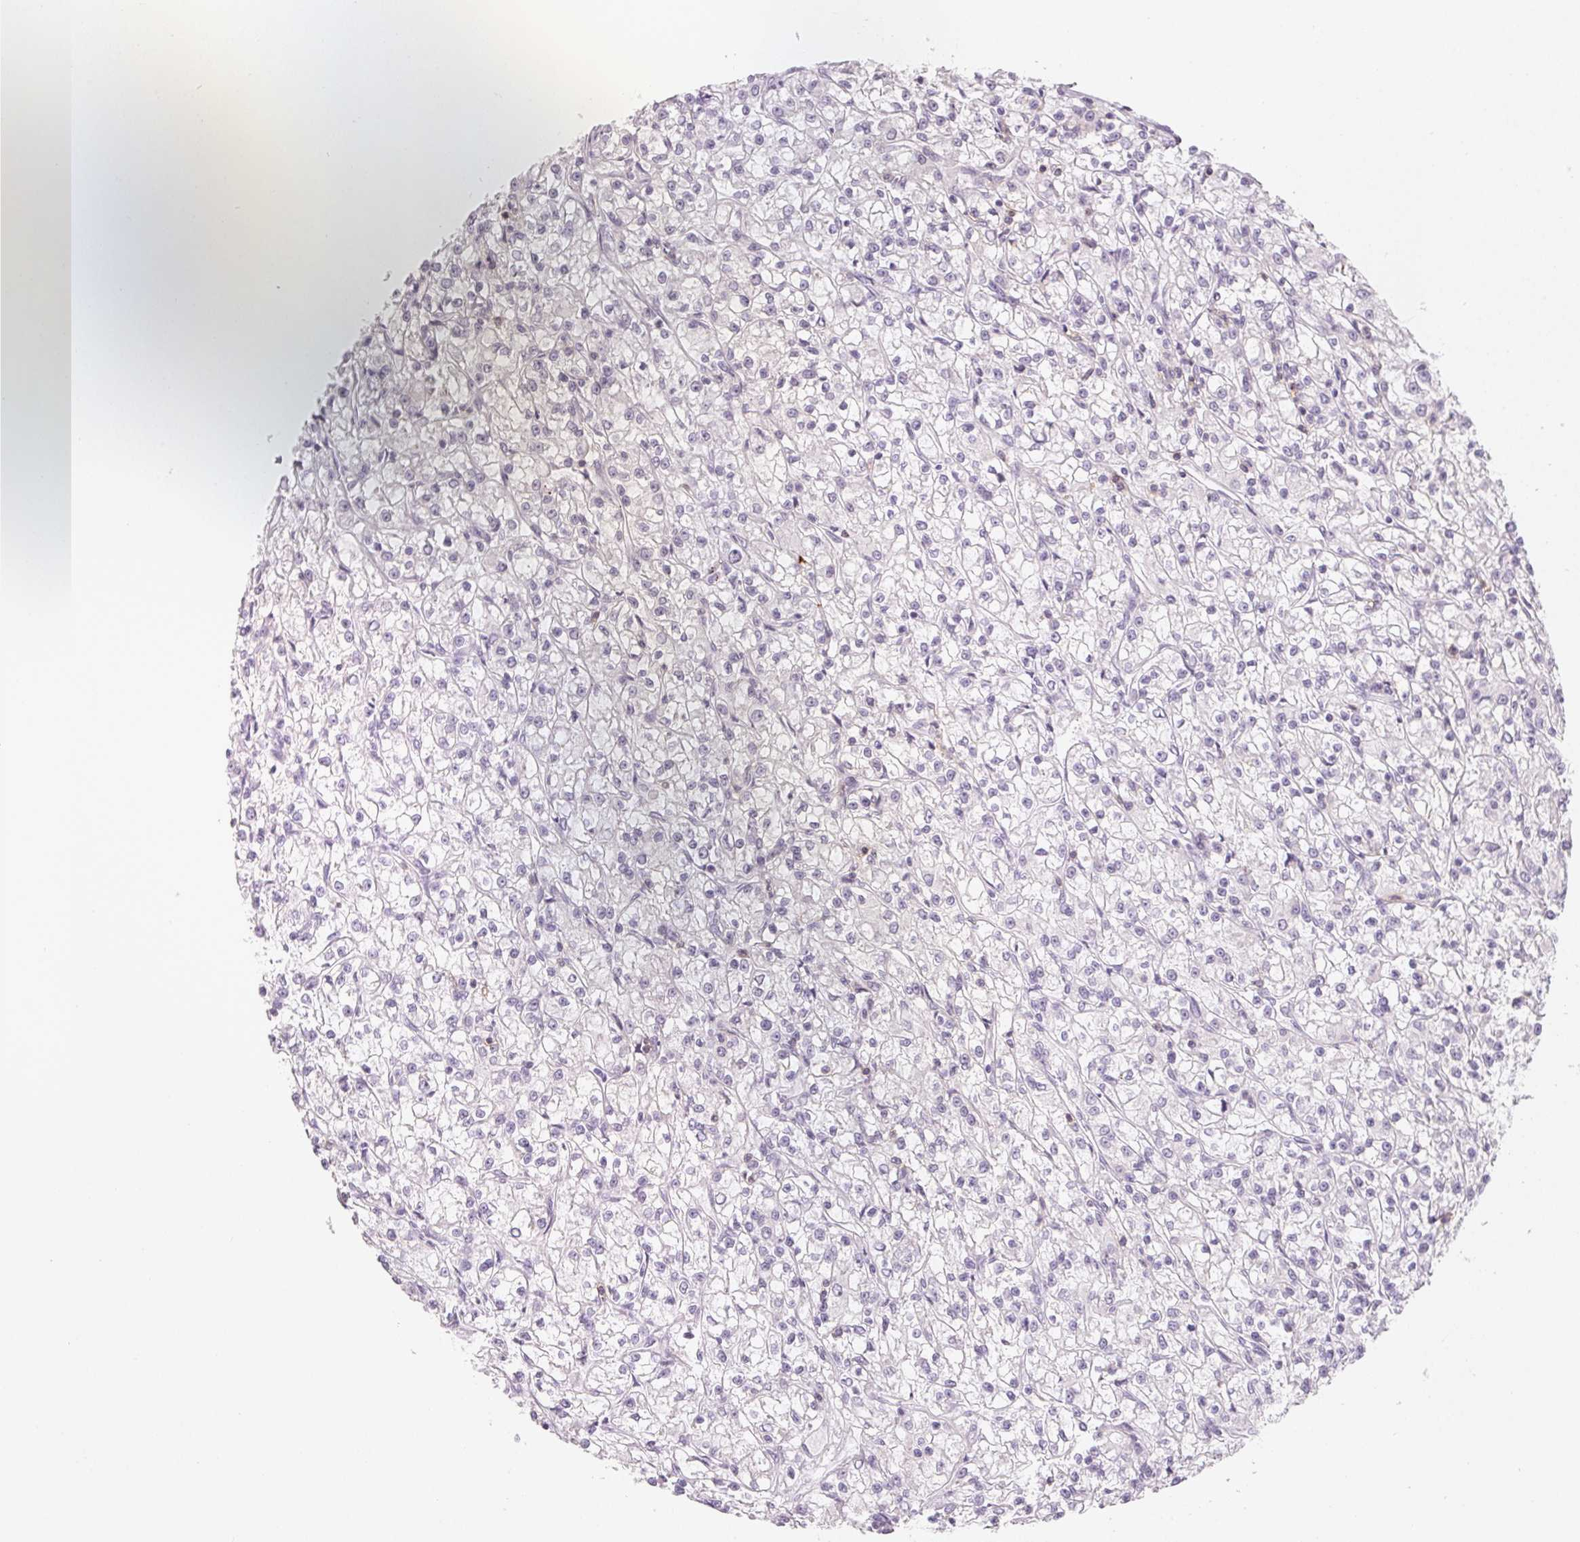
{"staining": {"intensity": "negative", "quantity": "none", "location": "none"}, "tissue": "renal cancer", "cell_type": "Tumor cells", "image_type": "cancer", "snomed": [{"axis": "morphology", "description": "Adenocarcinoma, NOS"}, {"axis": "topography", "description": "Kidney"}], "caption": "Histopathology image shows no significant protein positivity in tumor cells of renal adenocarcinoma. Nuclei are stained in blue.", "gene": "CD69", "patient": {"sex": "female", "age": 59}}